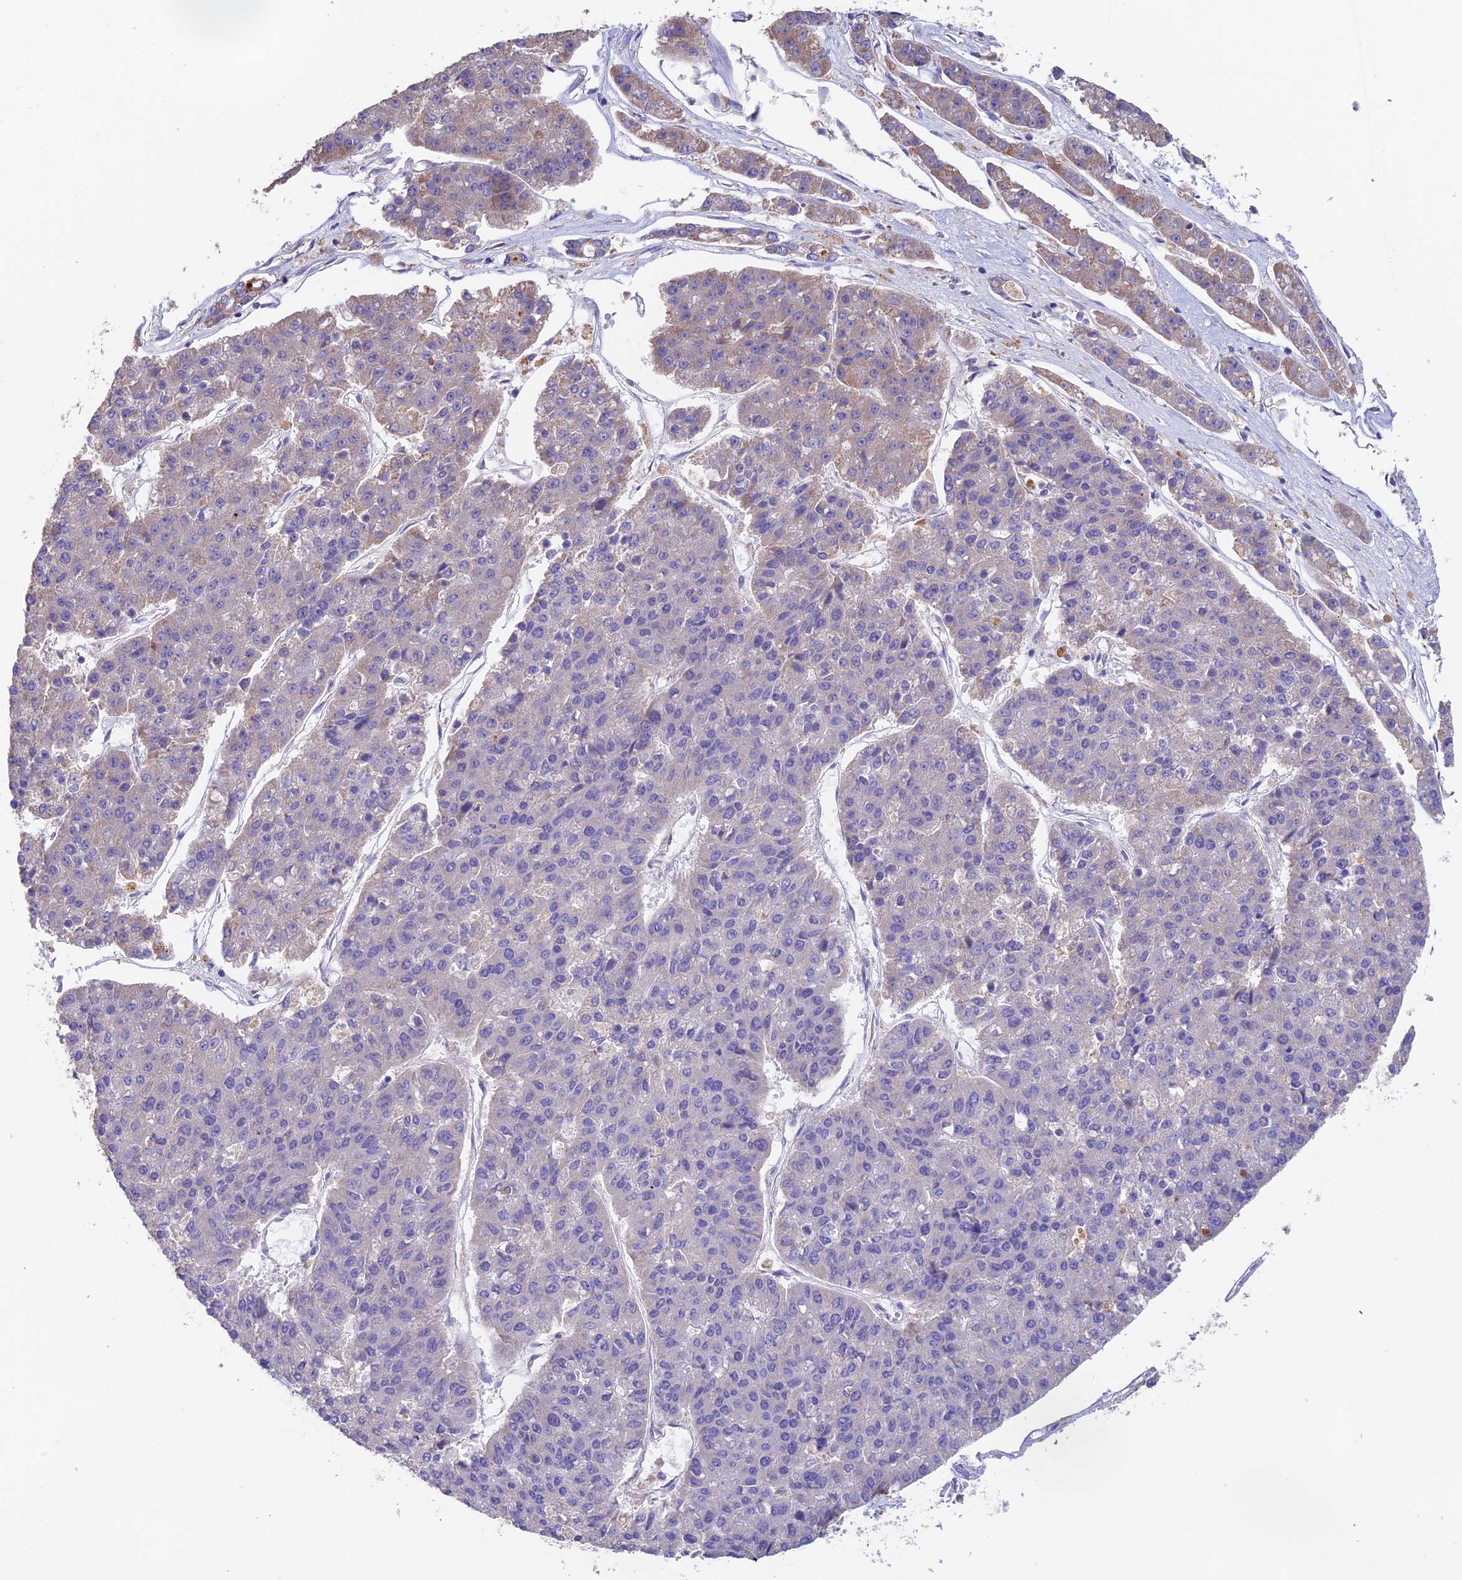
{"staining": {"intensity": "weak", "quantity": "25%-75%", "location": "cytoplasmic/membranous"}, "tissue": "pancreatic cancer", "cell_type": "Tumor cells", "image_type": "cancer", "snomed": [{"axis": "morphology", "description": "Adenocarcinoma, NOS"}, {"axis": "topography", "description": "Pancreas"}], "caption": "Human pancreatic adenocarcinoma stained with a protein marker shows weak staining in tumor cells.", "gene": "EMC3", "patient": {"sex": "male", "age": 50}}